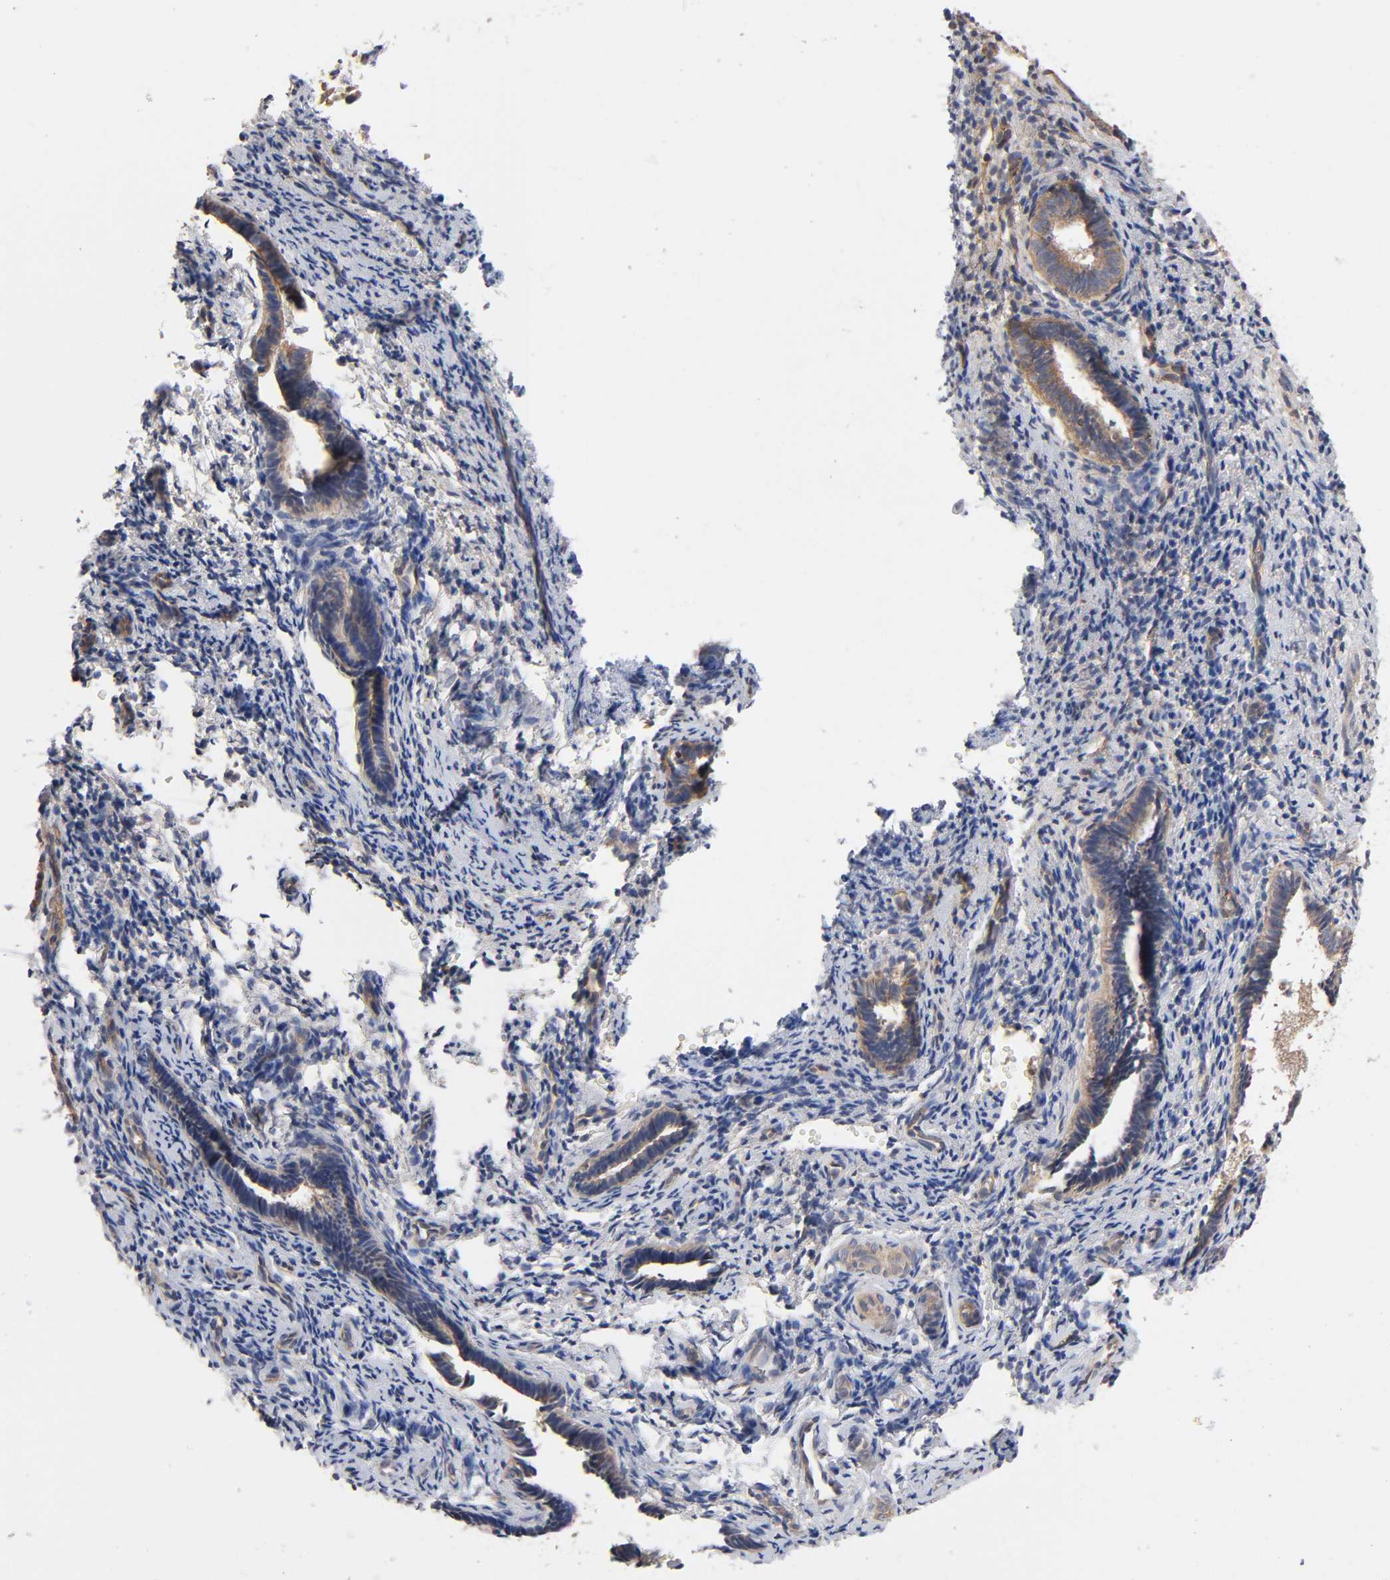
{"staining": {"intensity": "weak", "quantity": "25%-75%", "location": "cytoplasmic/membranous"}, "tissue": "endometrium", "cell_type": "Cells in endometrial stroma", "image_type": "normal", "snomed": [{"axis": "morphology", "description": "Normal tissue, NOS"}, {"axis": "topography", "description": "Endometrium"}], "caption": "Immunohistochemistry staining of benign endometrium, which exhibits low levels of weak cytoplasmic/membranous staining in approximately 25%-75% of cells in endometrial stroma indicating weak cytoplasmic/membranous protein expression. The staining was performed using DAB (brown) for protein detection and nuclei were counterstained in hematoxylin (blue).", "gene": "STRN3", "patient": {"sex": "female", "age": 27}}